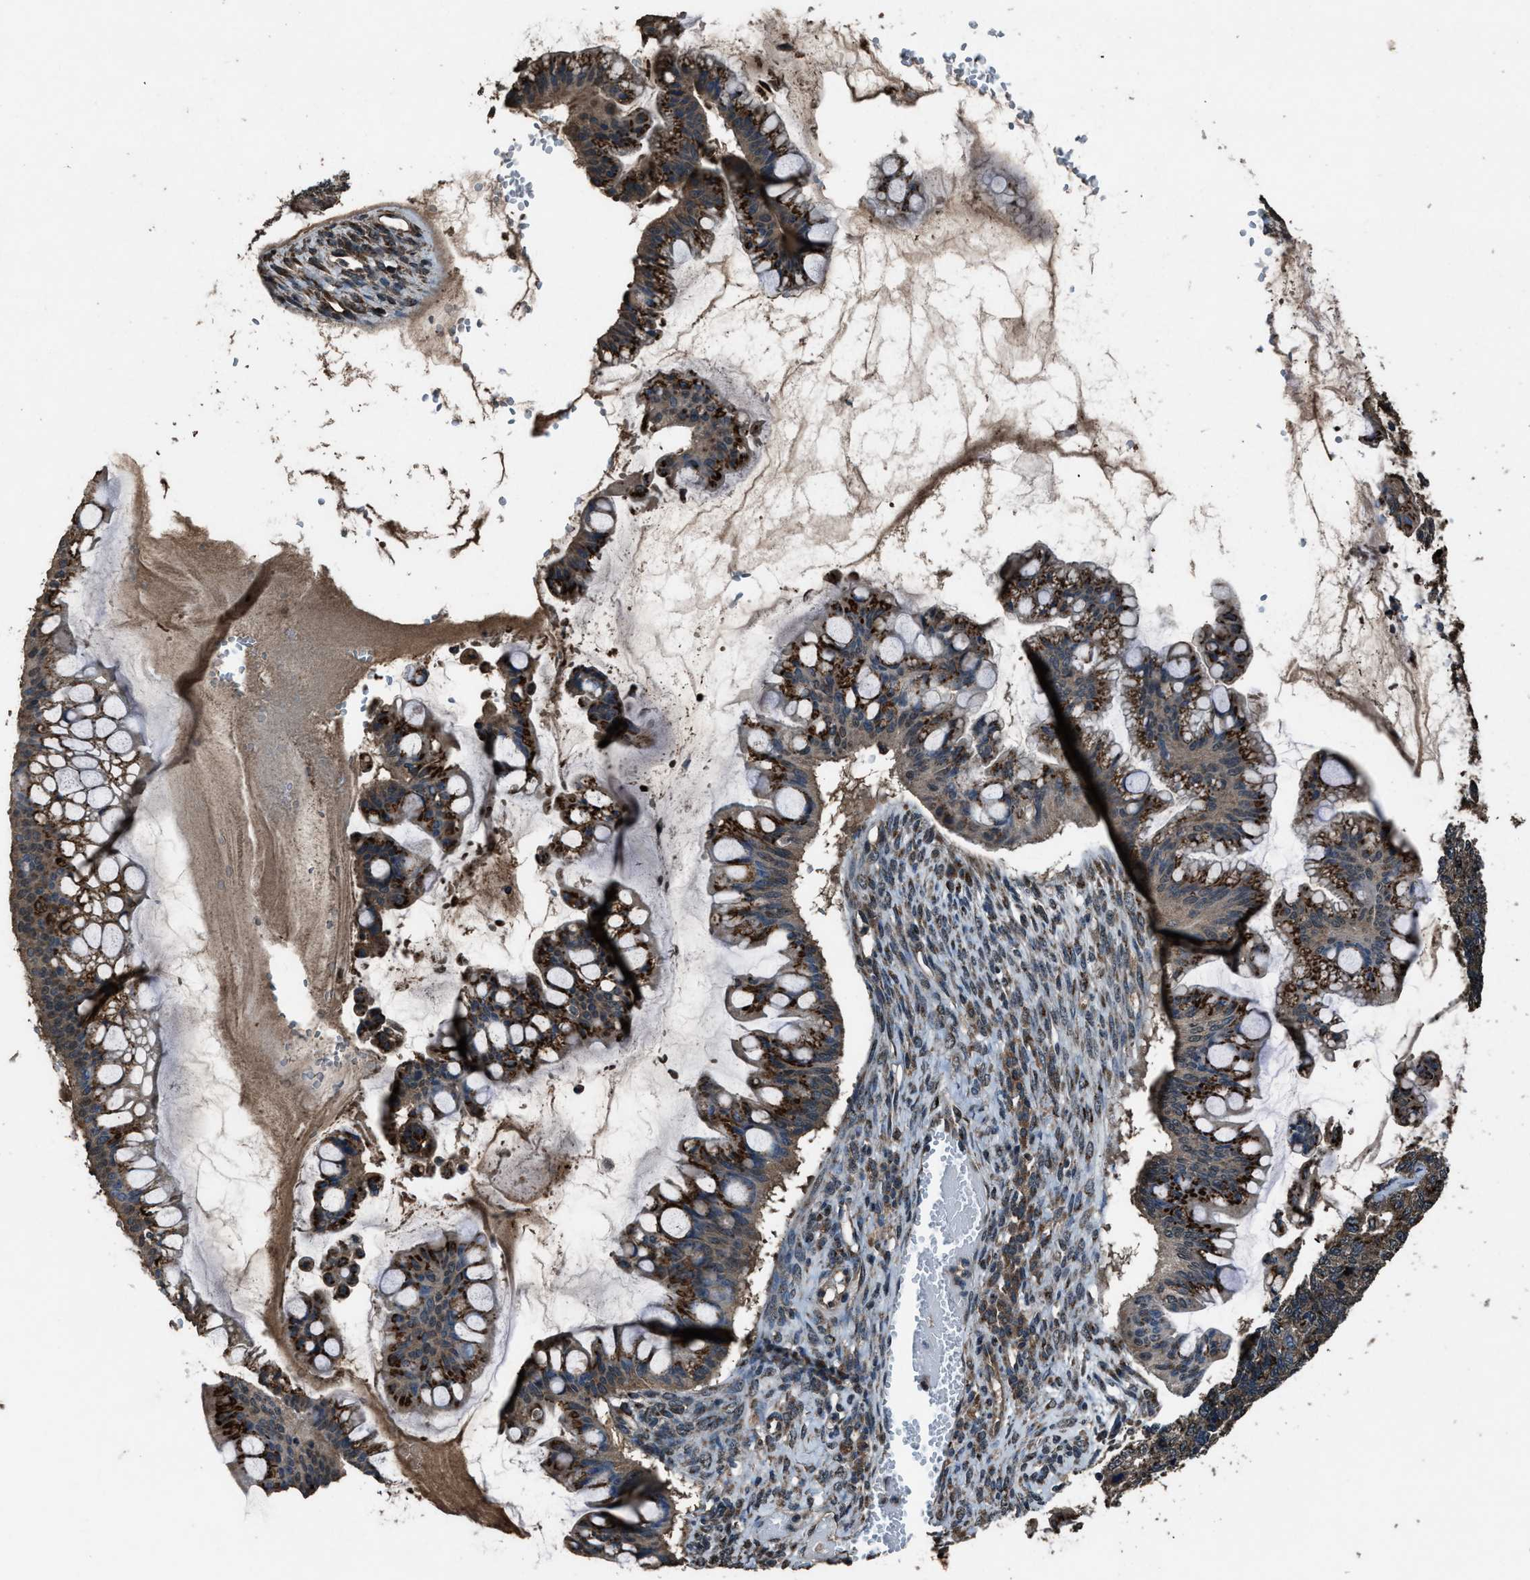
{"staining": {"intensity": "strong", "quantity": ">75%", "location": "cytoplasmic/membranous"}, "tissue": "ovarian cancer", "cell_type": "Tumor cells", "image_type": "cancer", "snomed": [{"axis": "morphology", "description": "Cystadenocarcinoma, mucinous, NOS"}, {"axis": "topography", "description": "Ovary"}], "caption": "Immunohistochemical staining of ovarian cancer (mucinous cystadenocarcinoma) displays high levels of strong cytoplasmic/membranous protein positivity in about >75% of tumor cells.", "gene": "SLC38A10", "patient": {"sex": "female", "age": 73}}